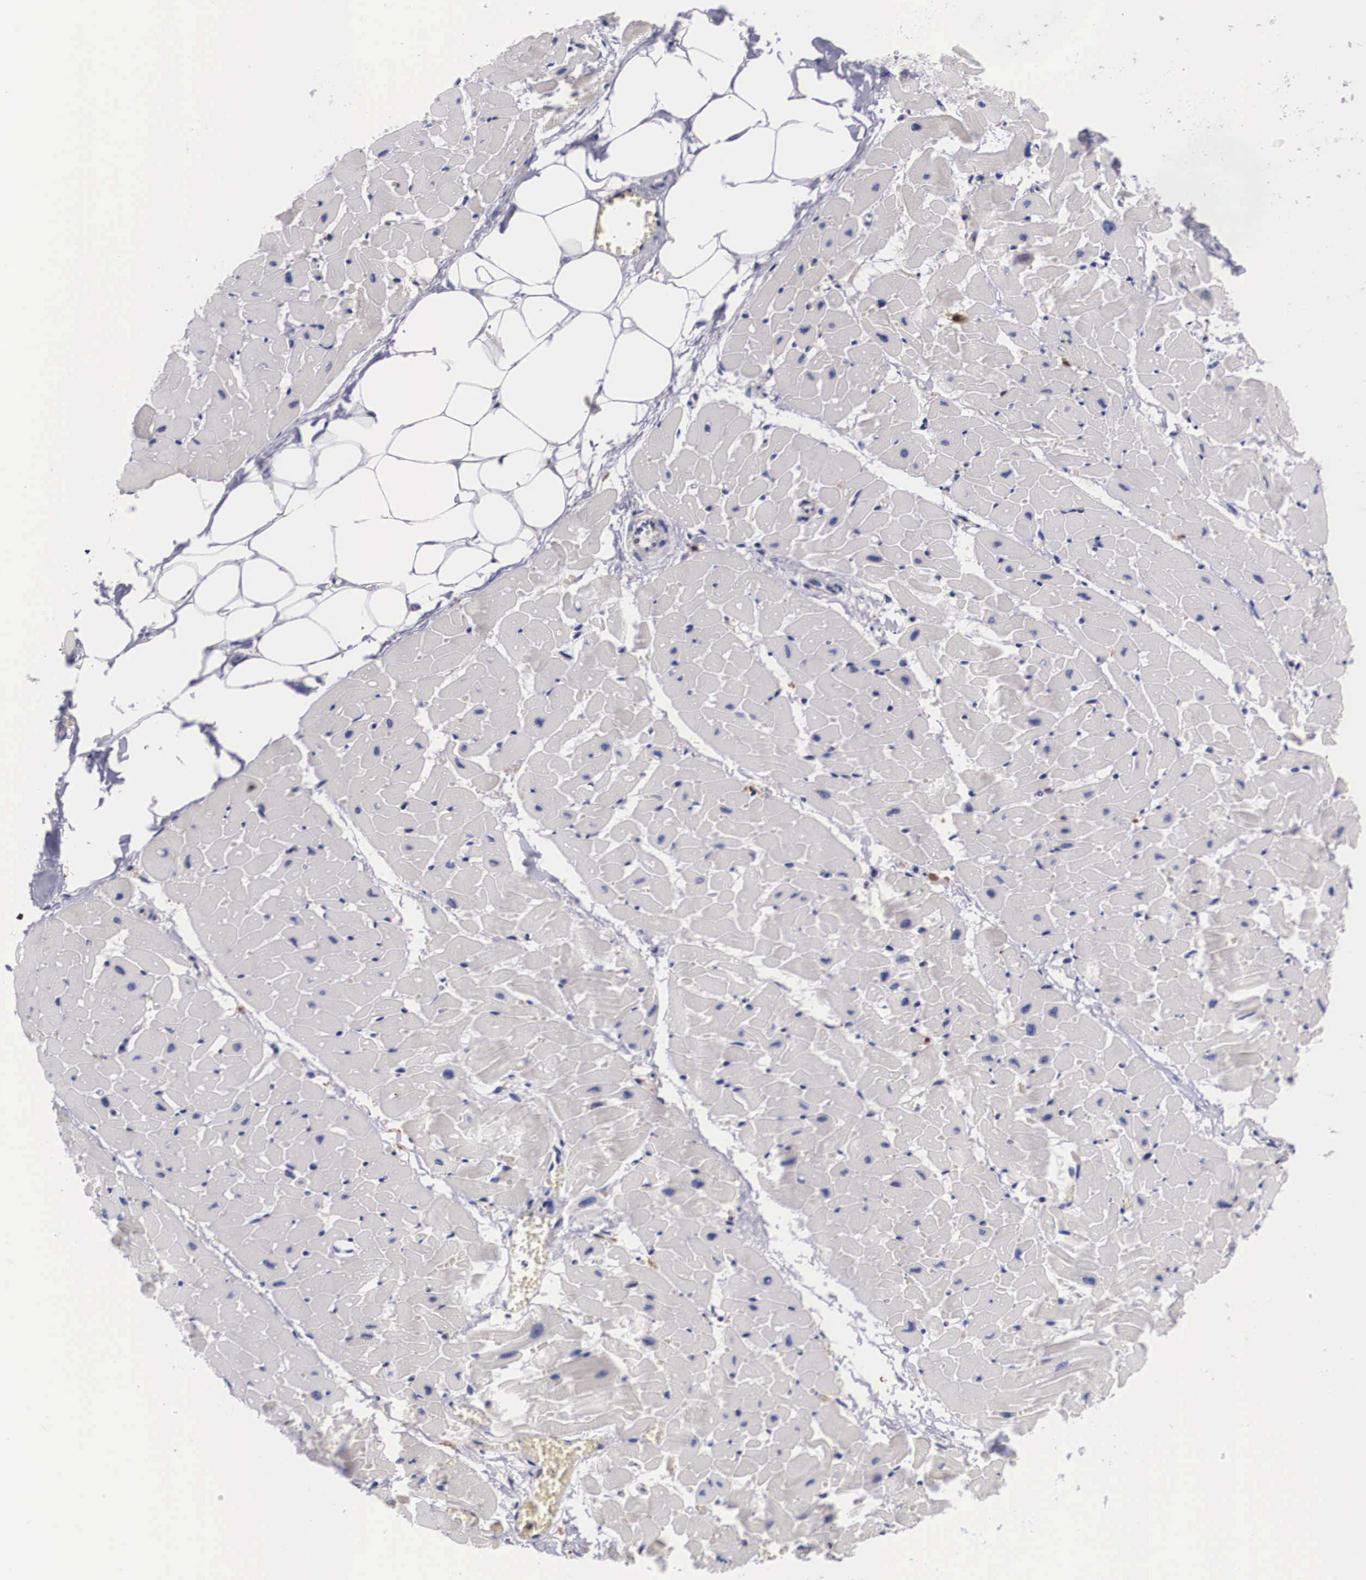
{"staining": {"intensity": "negative", "quantity": "none", "location": "none"}, "tissue": "heart muscle", "cell_type": "Cardiomyocytes", "image_type": "normal", "snomed": [{"axis": "morphology", "description": "Normal tissue, NOS"}, {"axis": "topography", "description": "Heart"}], "caption": "IHC image of normal heart muscle stained for a protein (brown), which demonstrates no positivity in cardiomyocytes.", "gene": "RENBP", "patient": {"sex": "female", "age": 19}}